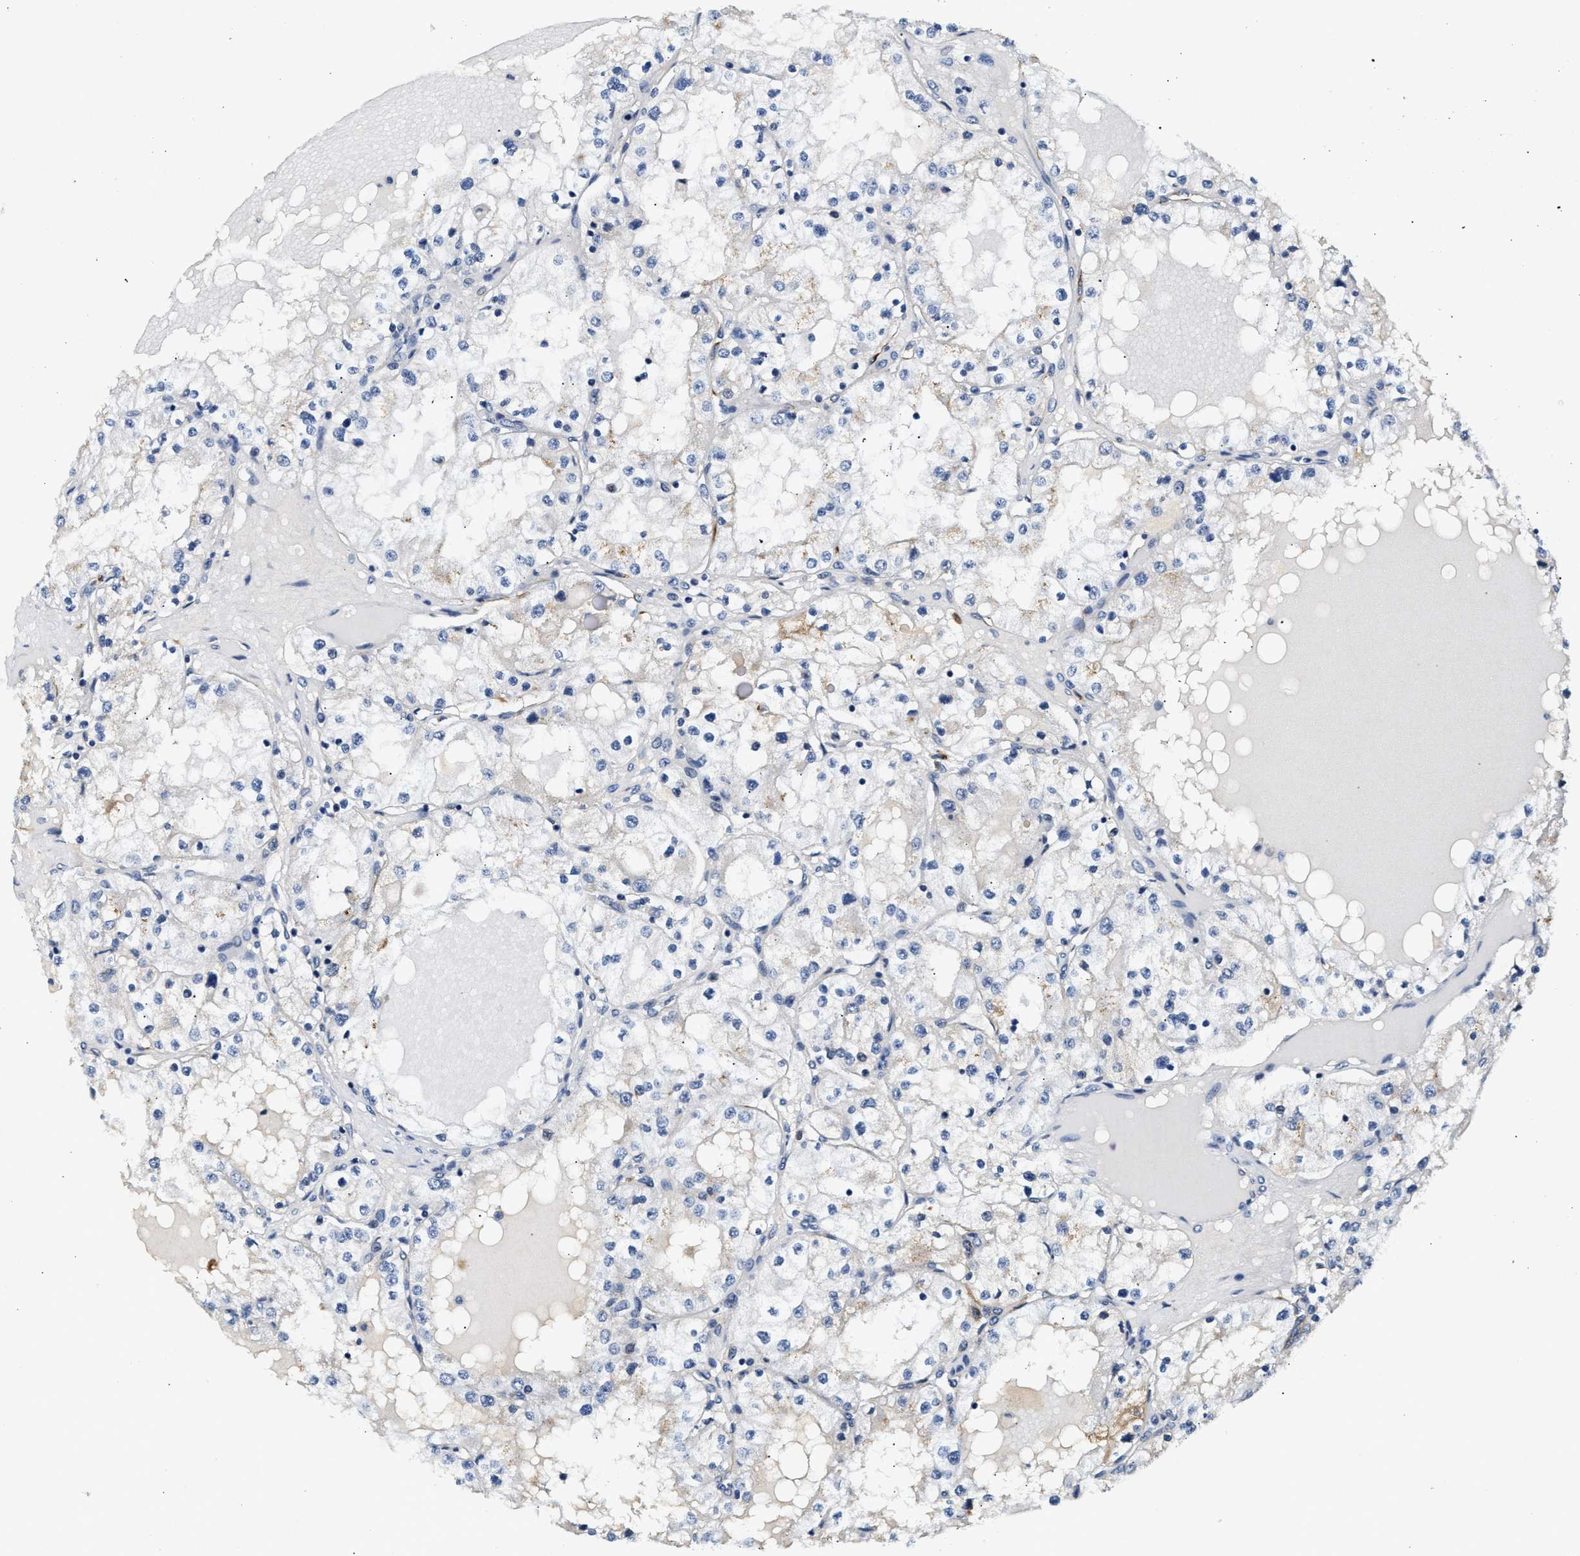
{"staining": {"intensity": "negative", "quantity": "none", "location": "none"}, "tissue": "renal cancer", "cell_type": "Tumor cells", "image_type": "cancer", "snomed": [{"axis": "morphology", "description": "Adenocarcinoma, NOS"}, {"axis": "topography", "description": "Kidney"}], "caption": "Immunohistochemistry of human renal cancer shows no expression in tumor cells.", "gene": "MED22", "patient": {"sex": "male", "age": 68}}